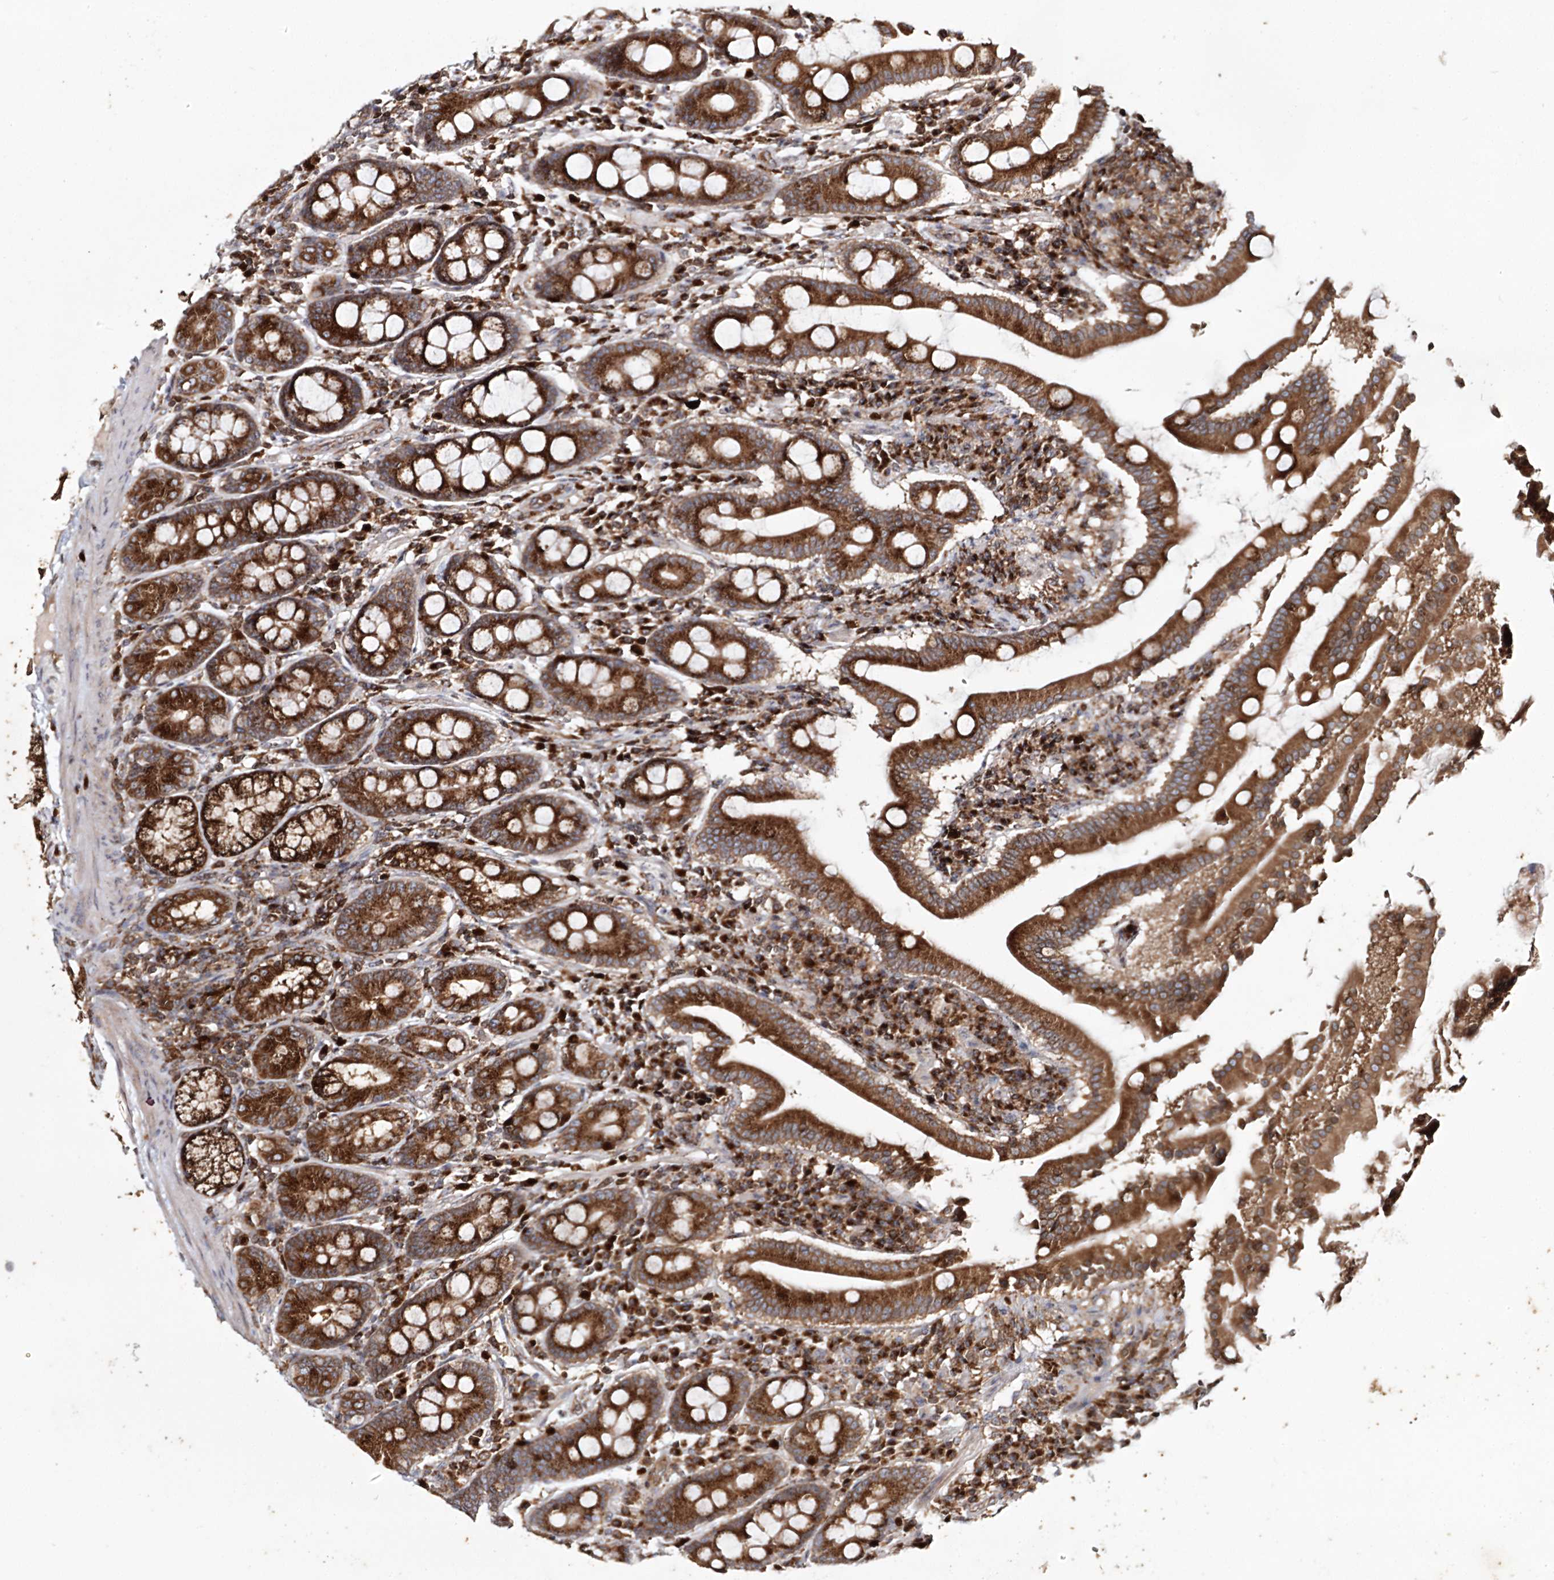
{"staining": {"intensity": "strong", "quantity": ">75%", "location": "cytoplasmic/membranous"}, "tissue": "duodenum", "cell_type": "Glandular cells", "image_type": "normal", "snomed": [{"axis": "morphology", "description": "Normal tissue, NOS"}, {"axis": "topography", "description": "Duodenum"}], "caption": "Immunohistochemistry (IHC) micrograph of benign human duodenum stained for a protein (brown), which exhibits high levels of strong cytoplasmic/membranous expression in about >75% of glandular cells.", "gene": "ARCN1", "patient": {"sex": "male", "age": 50}}